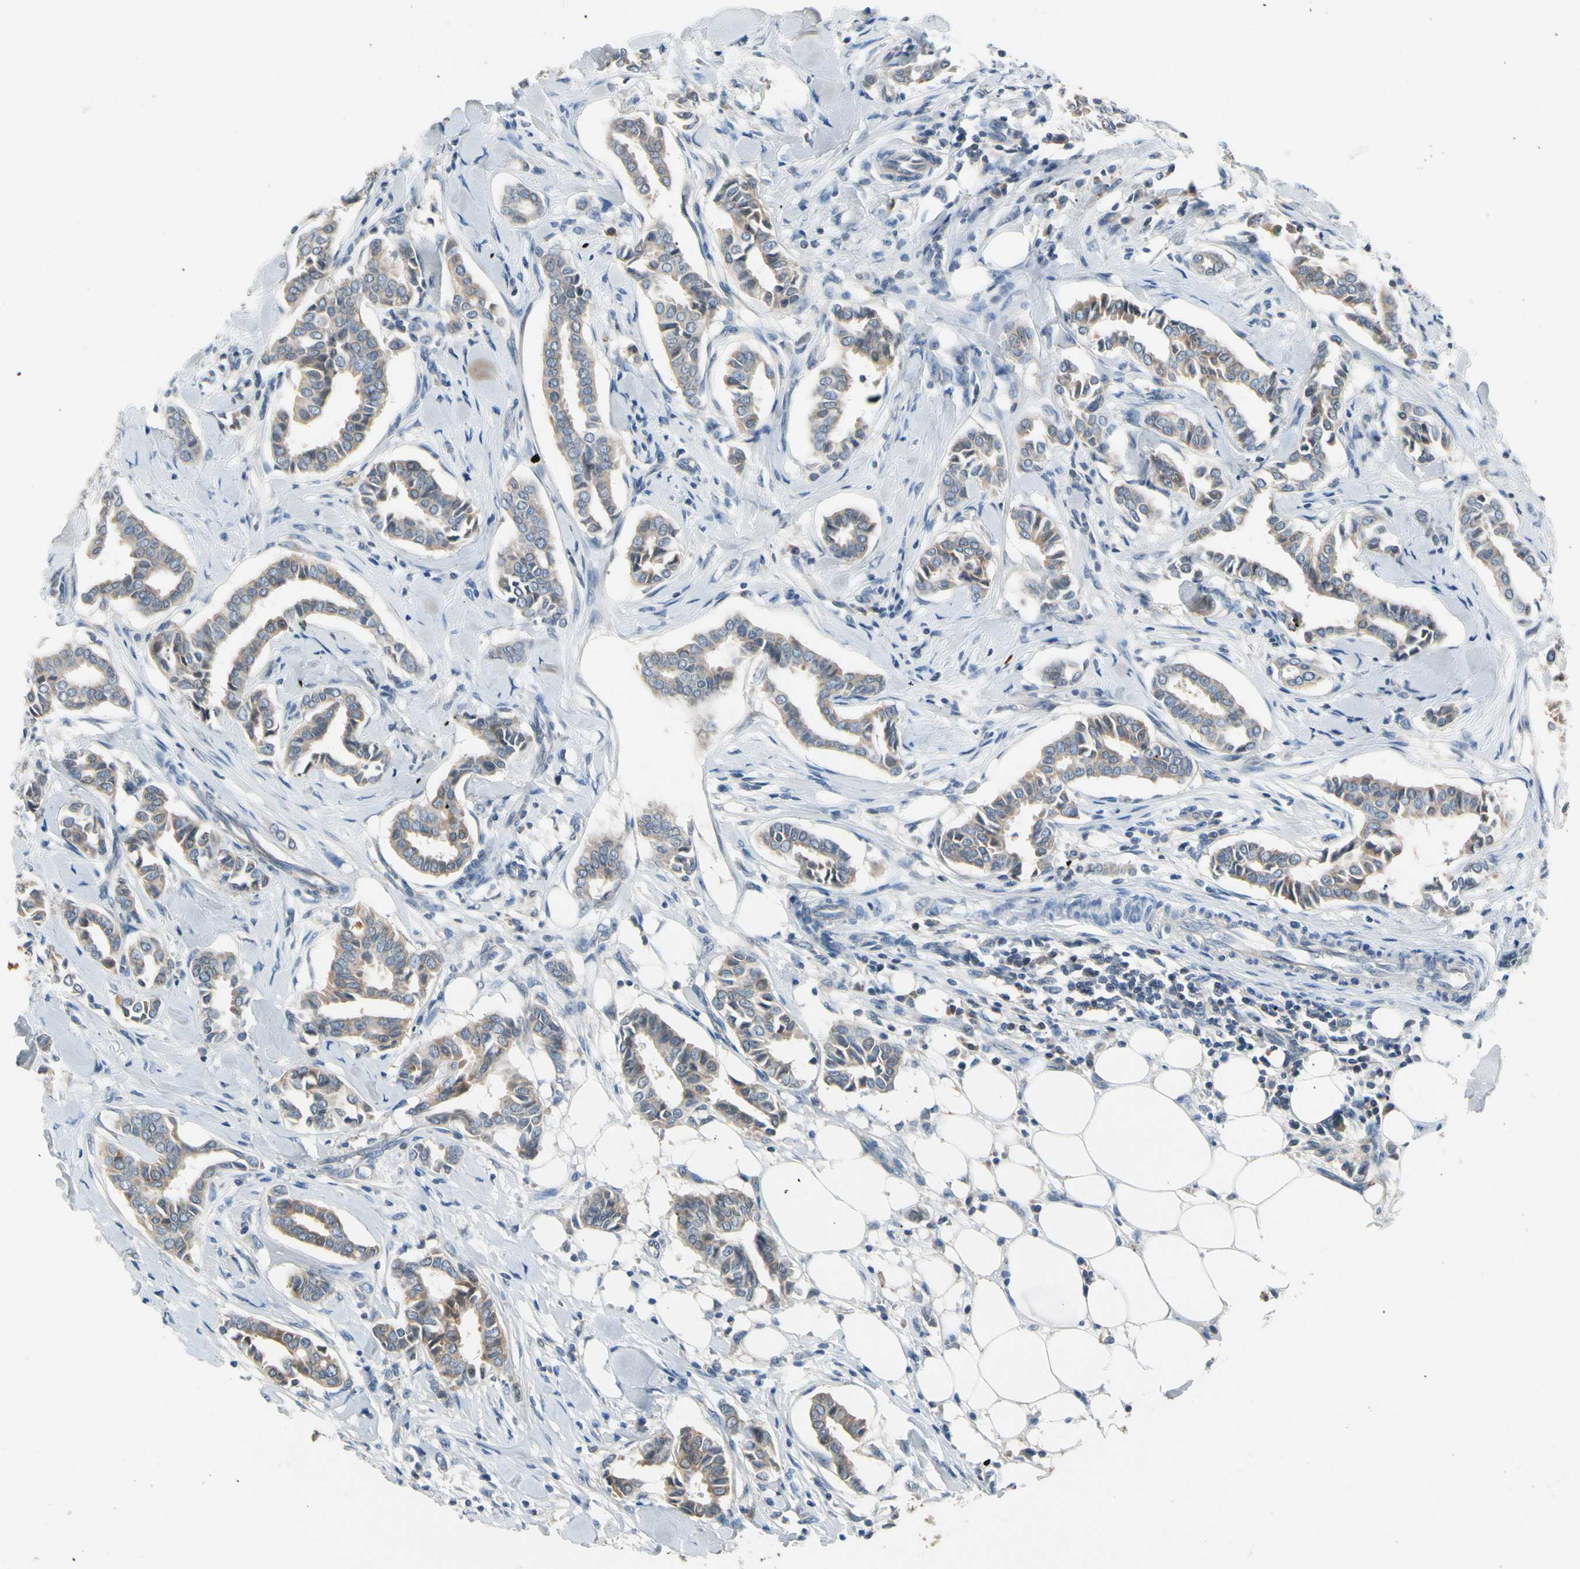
{"staining": {"intensity": "weak", "quantity": ">75%", "location": "cytoplasmic/membranous"}, "tissue": "head and neck cancer", "cell_type": "Tumor cells", "image_type": "cancer", "snomed": [{"axis": "morphology", "description": "Adenocarcinoma, NOS"}, {"axis": "topography", "description": "Salivary gland"}, {"axis": "topography", "description": "Head-Neck"}], "caption": "IHC (DAB) staining of head and neck cancer exhibits weak cytoplasmic/membranous protein positivity in approximately >75% of tumor cells.", "gene": "CNDP1", "patient": {"sex": "female", "age": 59}}